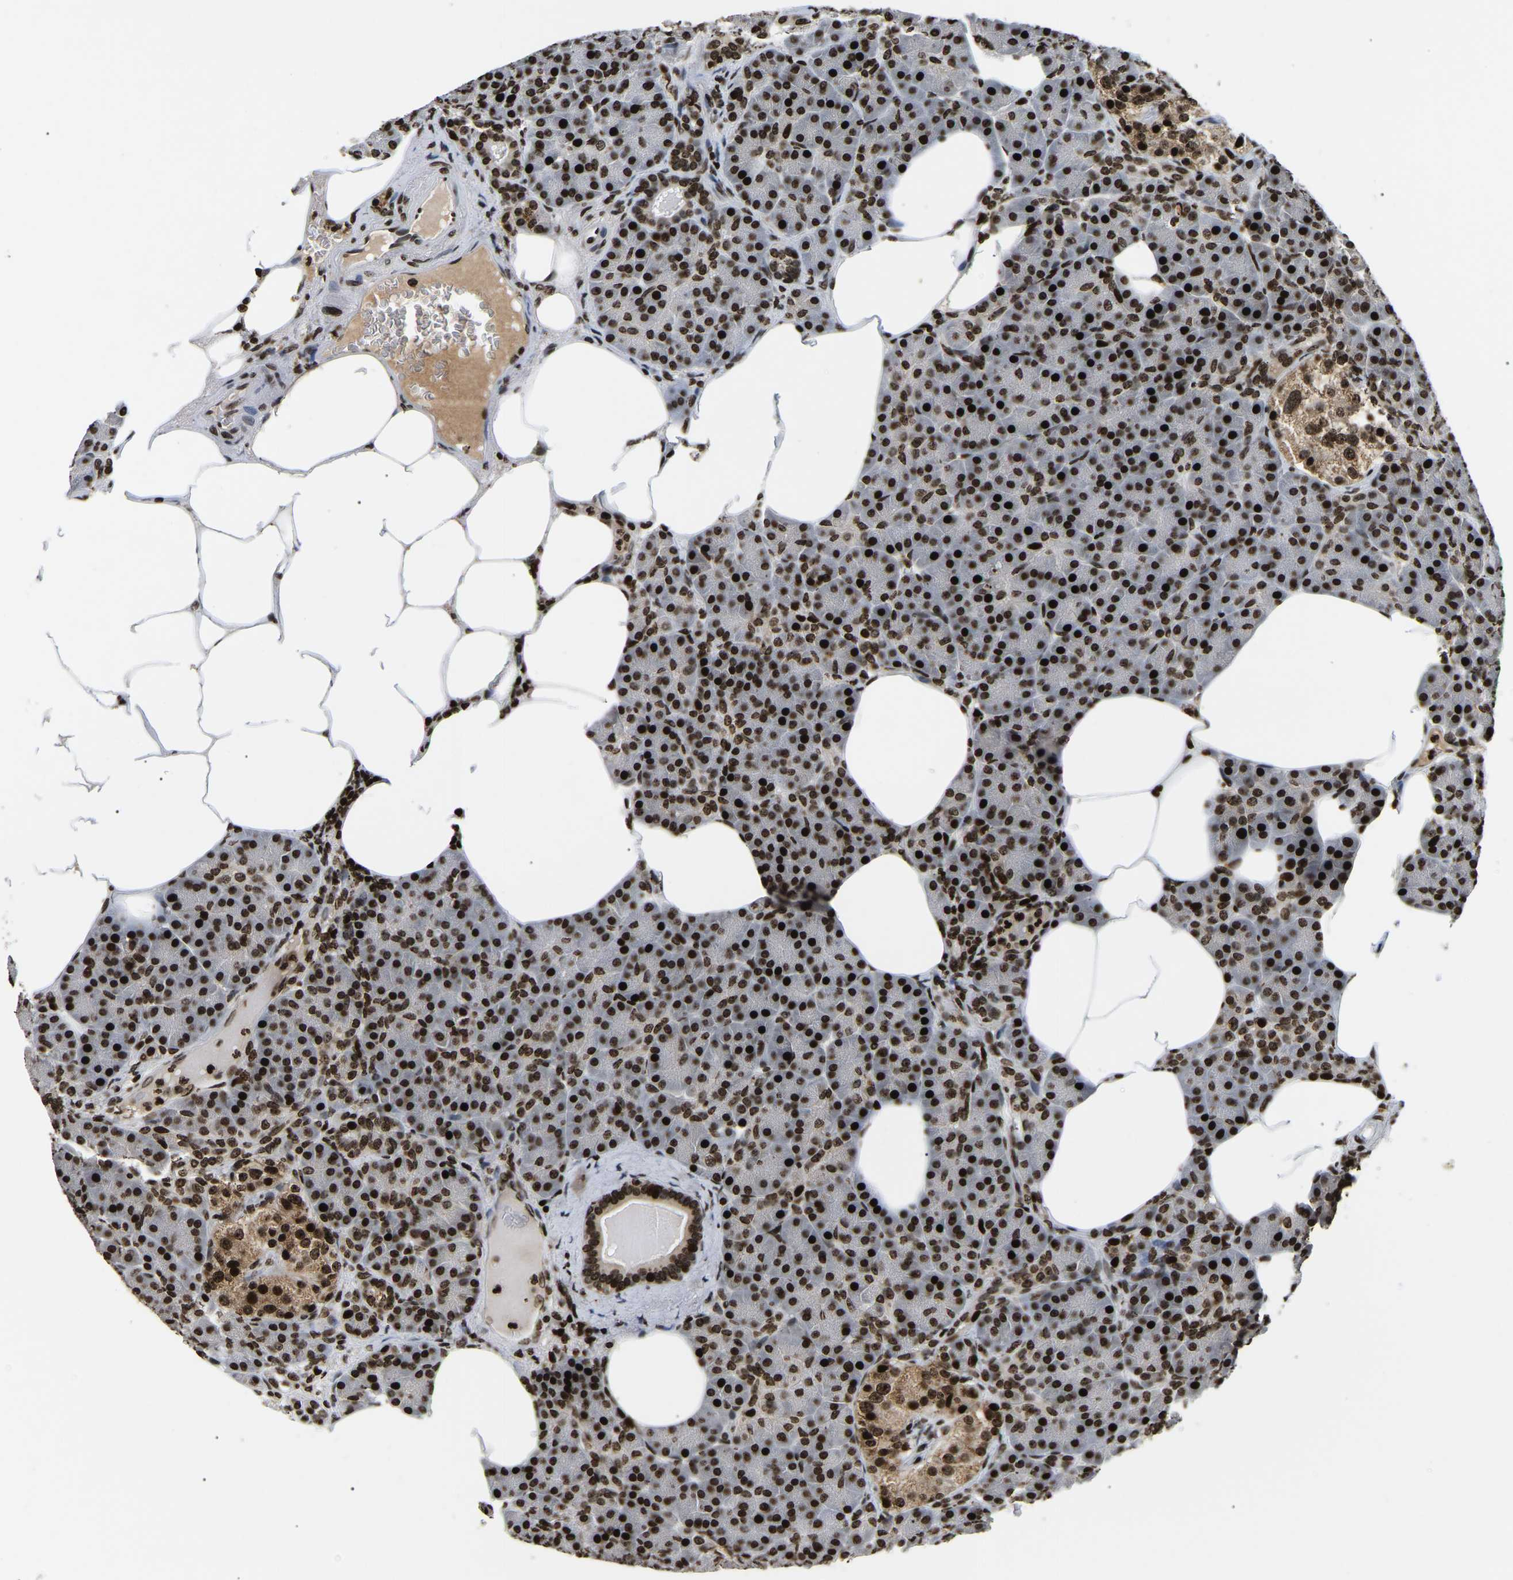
{"staining": {"intensity": "strong", "quantity": ">75%", "location": "nuclear"}, "tissue": "pancreas", "cell_type": "Exocrine glandular cells", "image_type": "normal", "snomed": [{"axis": "morphology", "description": "Normal tissue, NOS"}, {"axis": "topography", "description": "Pancreas"}], "caption": "Immunohistochemical staining of unremarkable human pancreas demonstrates strong nuclear protein positivity in approximately >75% of exocrine glandular cells.", "gene": "LRRC61", "patient": {"sex": "female", "age": 70}}